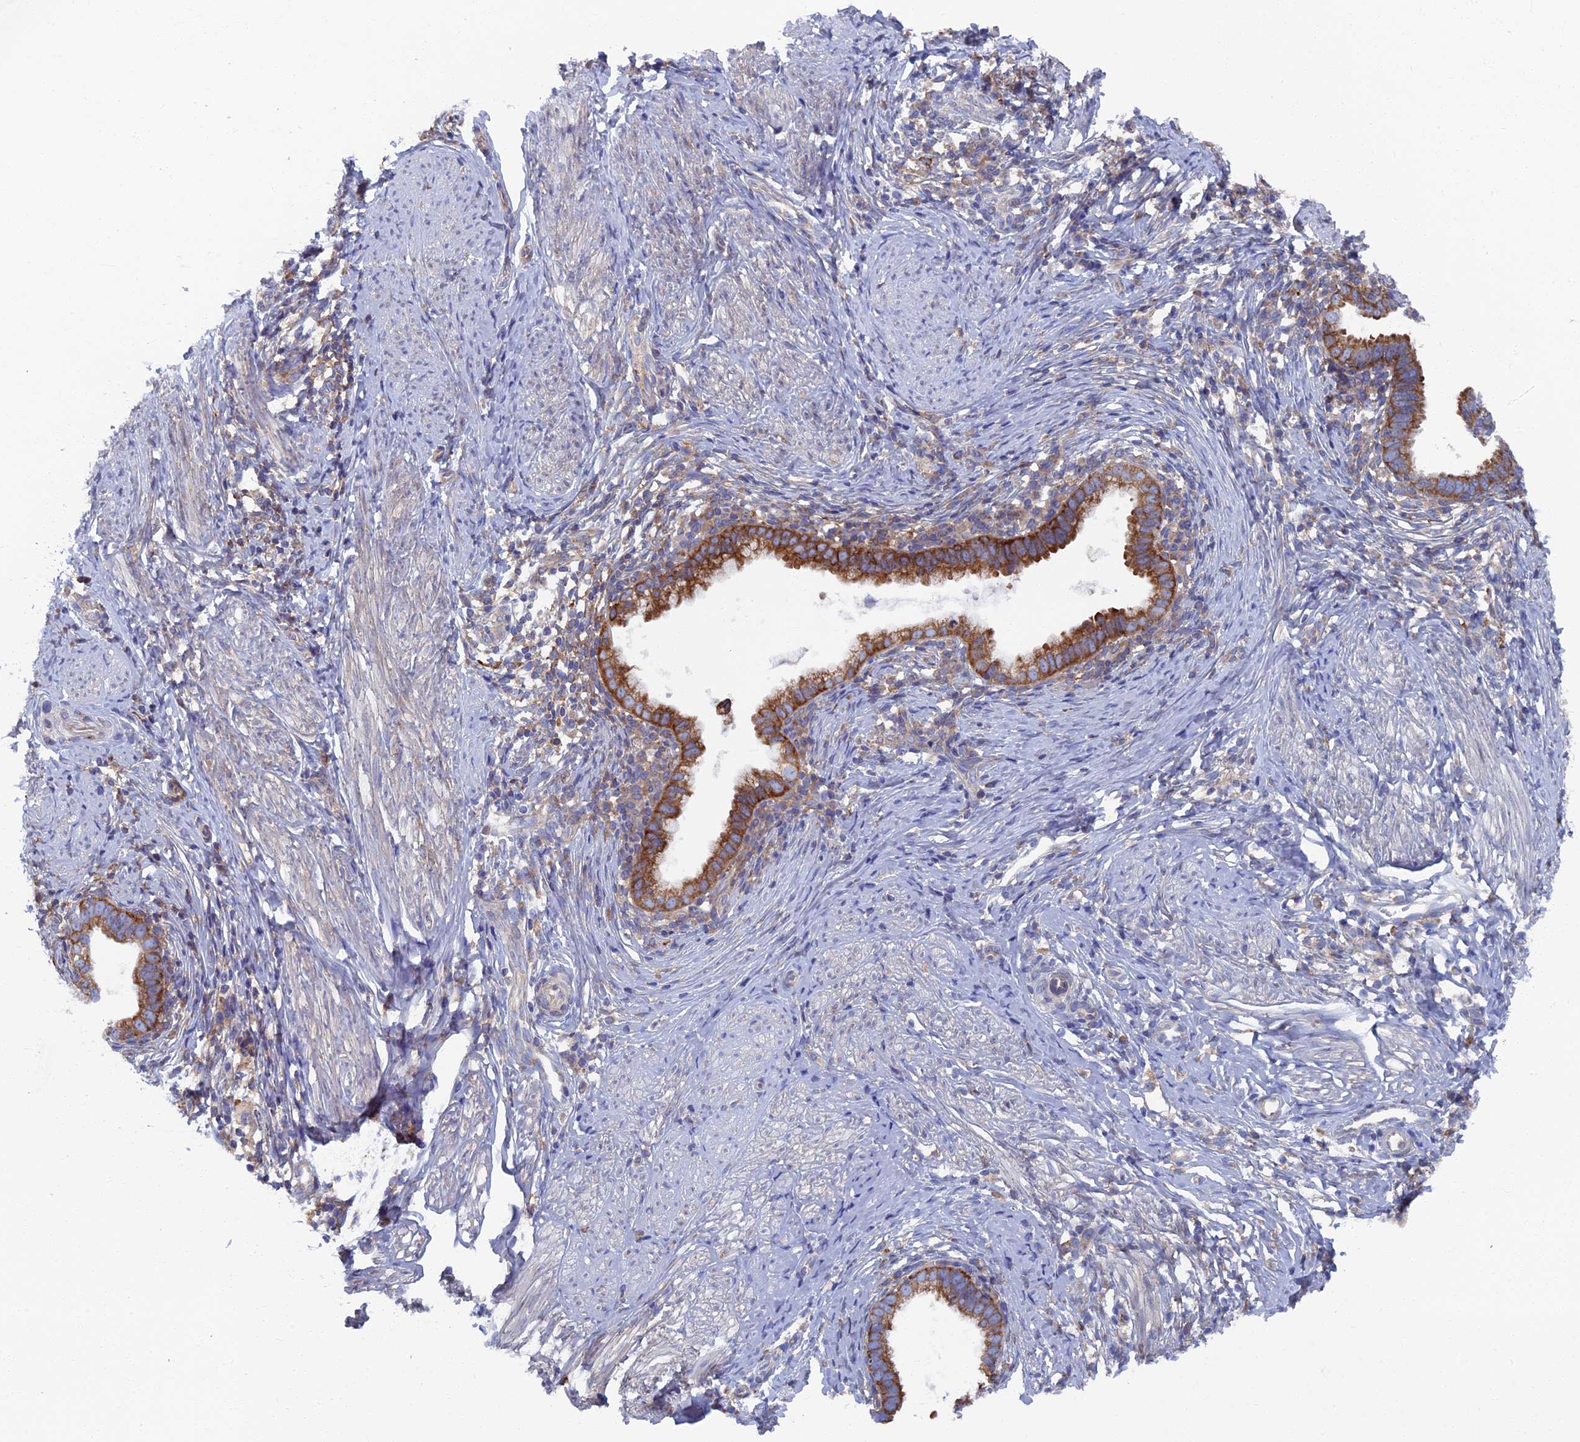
{"staining": {"intensity": "moderate", "quantity": ">75%", "location": "cytoplasmic/membranous"}, "tissue": "cervical cancer", "cell_type": "Tumor cells", "image_type": "cancer", "snomed": [{"axis": "morphology", "description": "Adenocarcinoma, NOS"}, {"axis": "topography", "description": "Cervix"}], "caption": "Cervical cancer (adenocarcinoma) stained for a protein (brown) reveals moderate cytoplasmic/membranous positive positivity in approximately >75% of tumor cells.", "gene": "YBX1", "patient": {"sex": "female", "age": 36}}